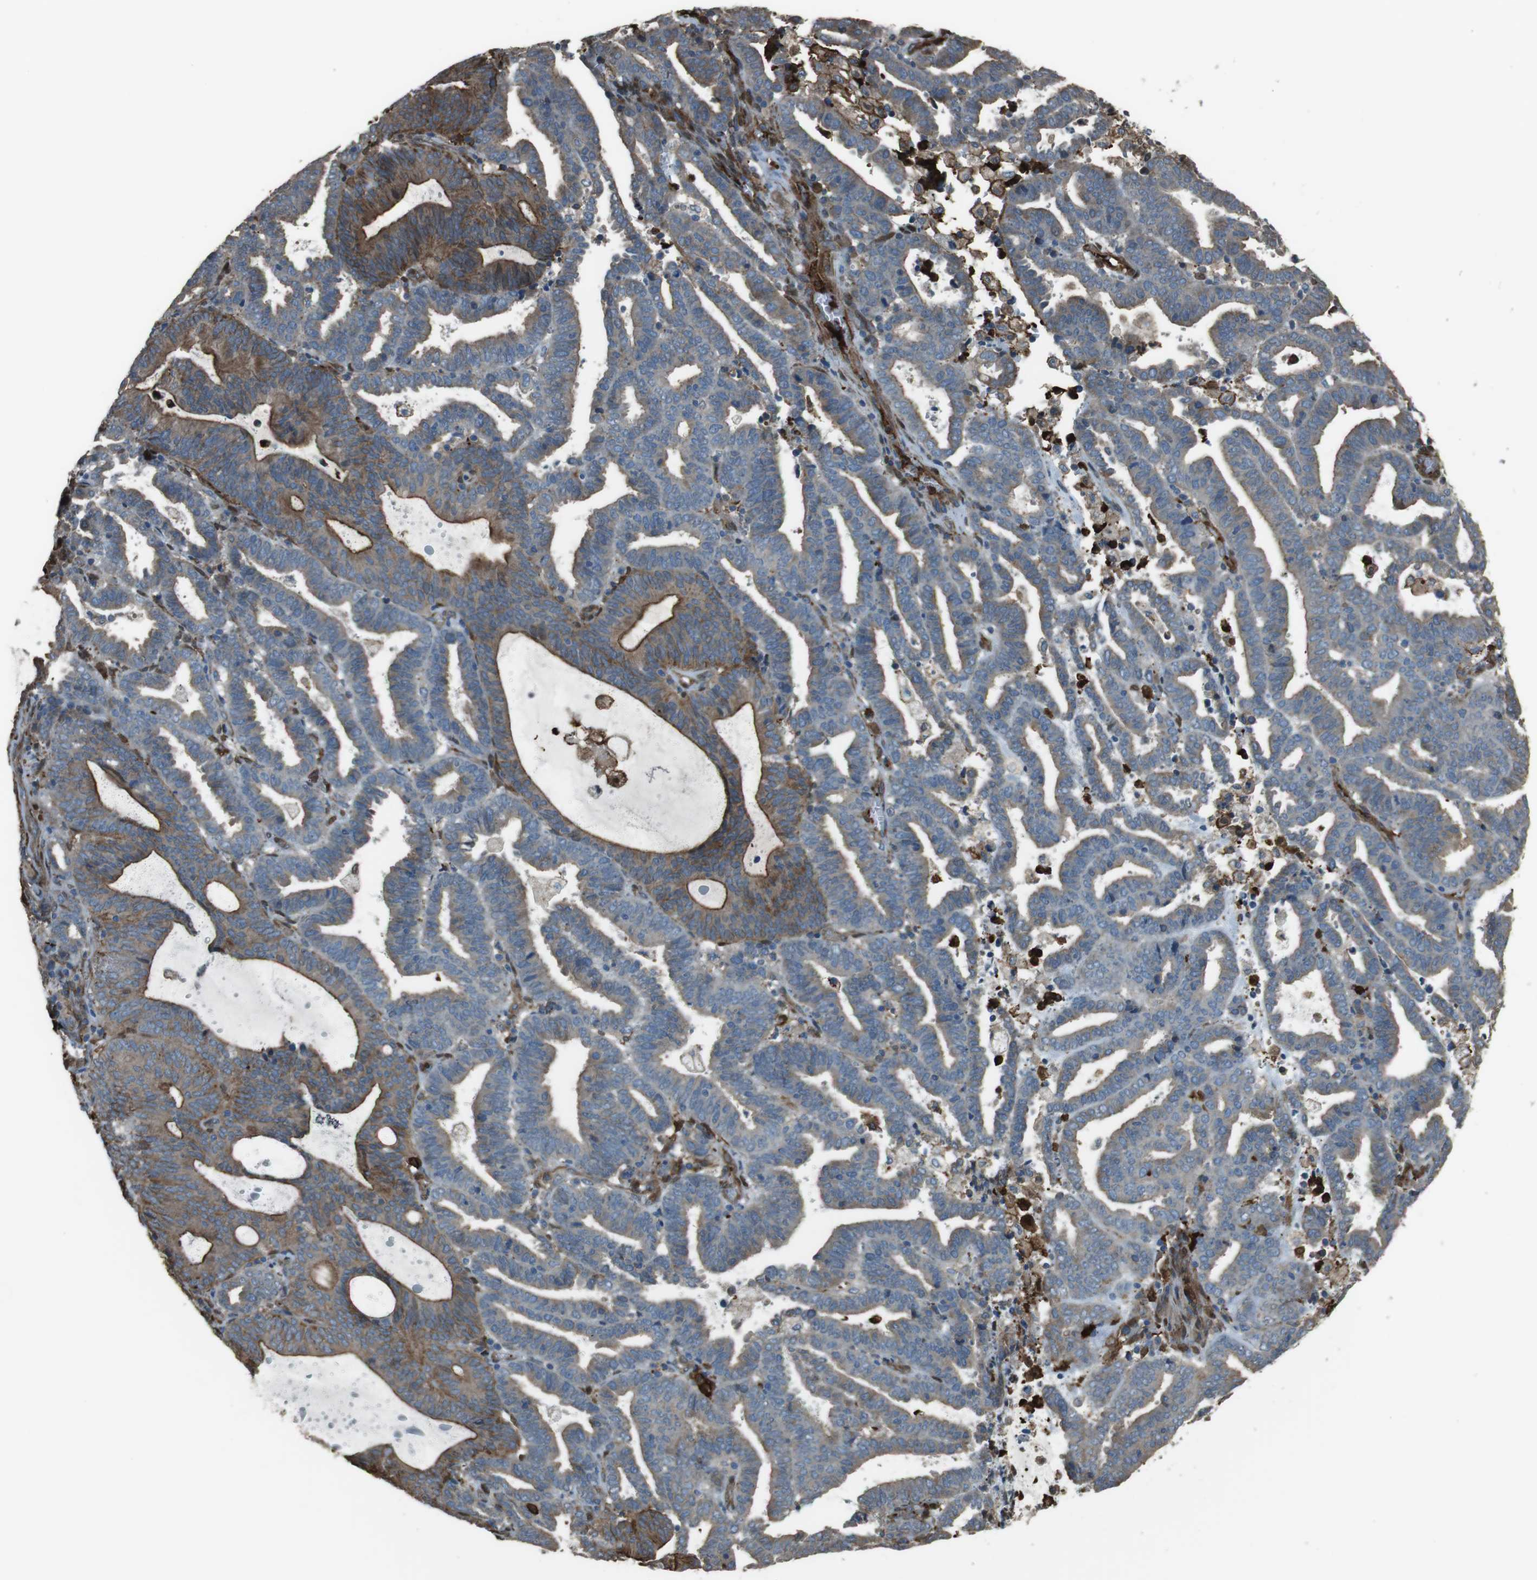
{"staining": {"intensity": "moderate", "quantity": "25%-75%", "location": "cytoplasmic/membranous"}, "tissue": "endometrial cancer", "cell_type": "Tumor cells", "image_type": "cancer", "snomed": [{"axis": "morphology", "description": "Adenocarcinoma, NOS"}, {"axis": "topography", "description": "Uterus"}], "caption": "Protein staining exhibits moderate cytoplasmic/membranous staining in about 25%-75% of tumor cells in endometrial adenocarcinoma.", "gene": "SFT2D1", "patient": {"sex": "female", "age": 83}}